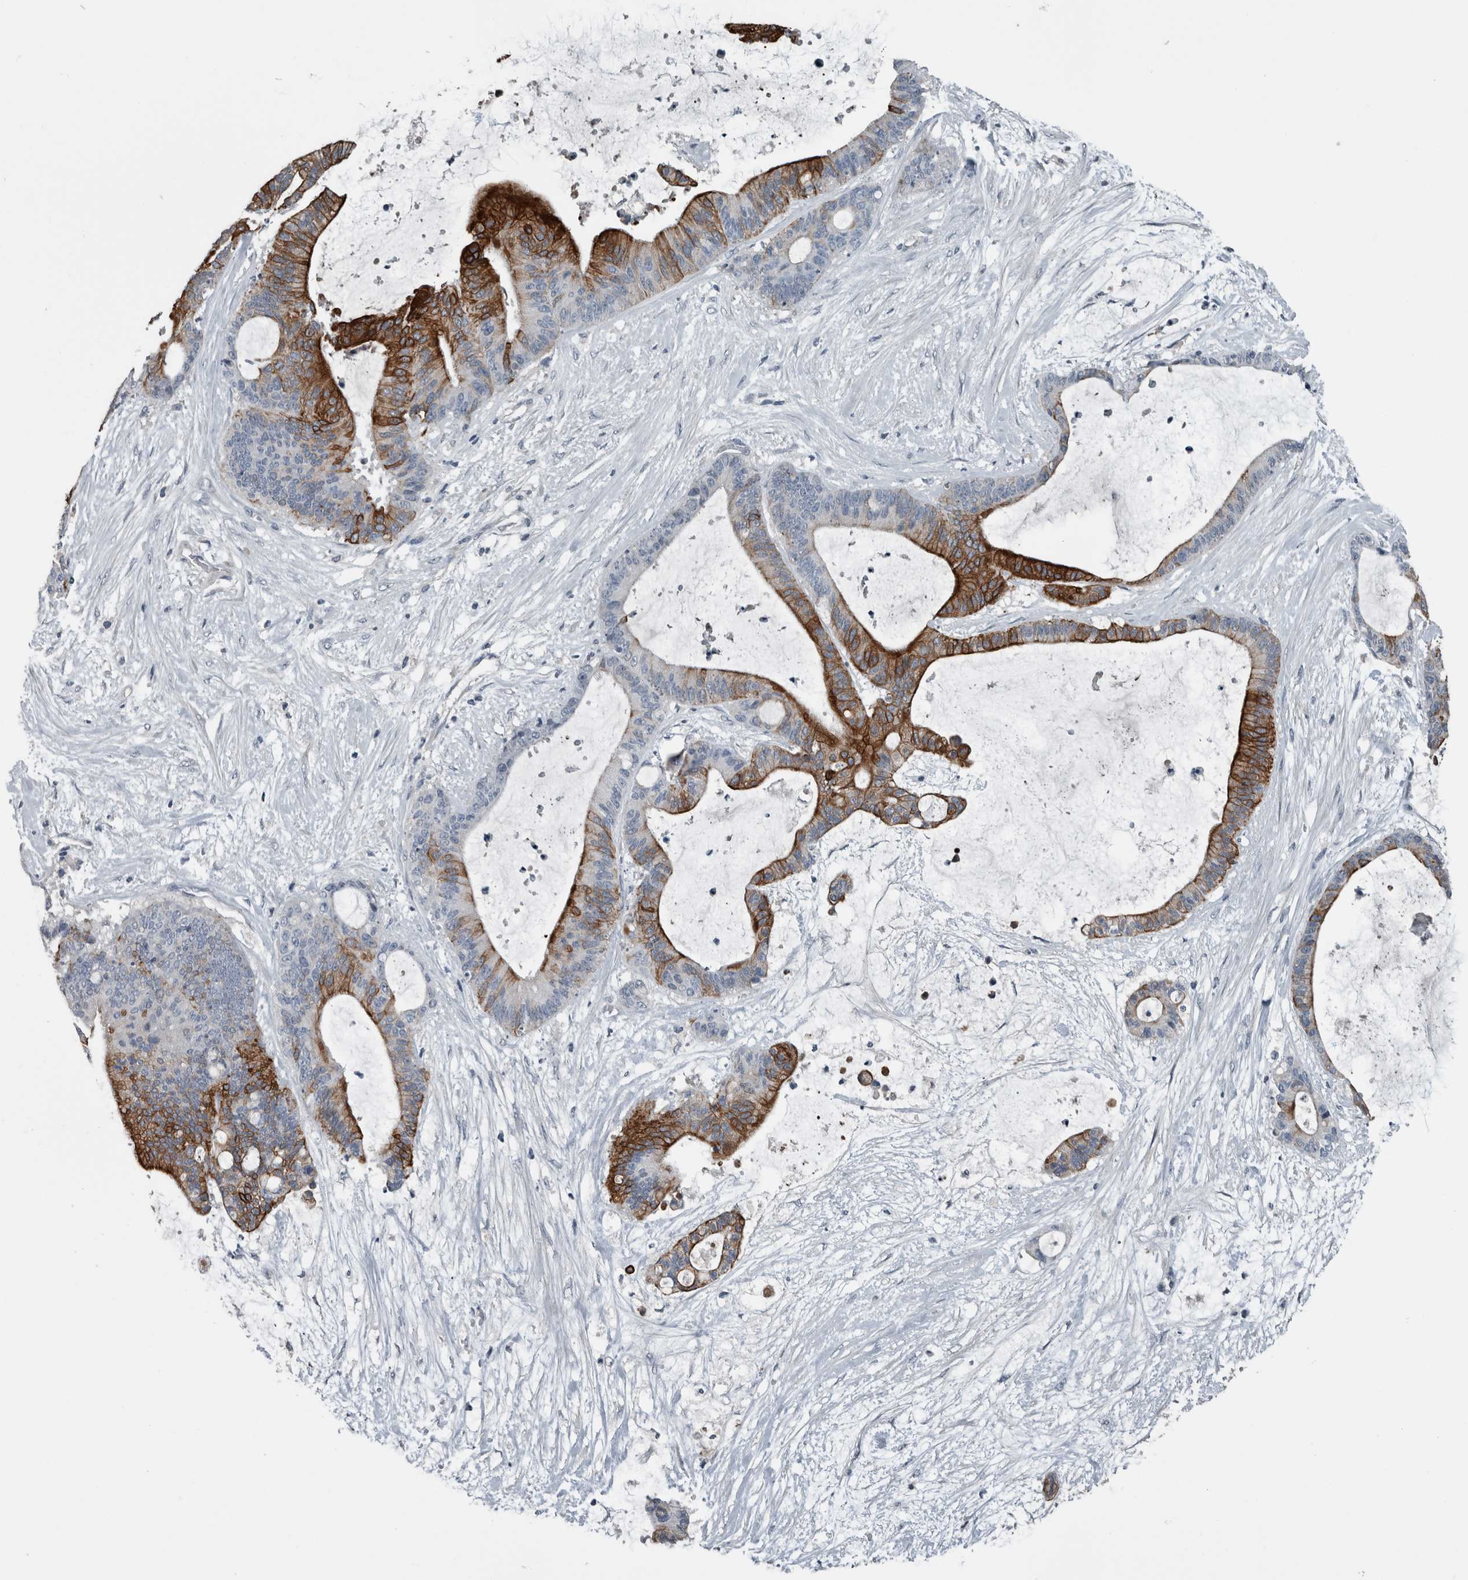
{"staining": {"intensity": "strong", "quantity": "25%-75%", "location": "cytoplasmic/membranous"}, "tissue": "liver cancer", "cell_type": "Tumor cells", "image_type": "cancer", "snomed": [{"axis": "morphology", "description": "Cholangiocarcinoma"}, {"axis": "topography", "description": "Liver"}], "caption": "Brown immunohistochemical staining in human liver cancer (cholangiocarcinoma) reveals strong cytoplasmic/membranous positivity in about 25%-75% of tumor cells.", "gene": "KRT20", "patient": {"sex": "female", "age": 73}}